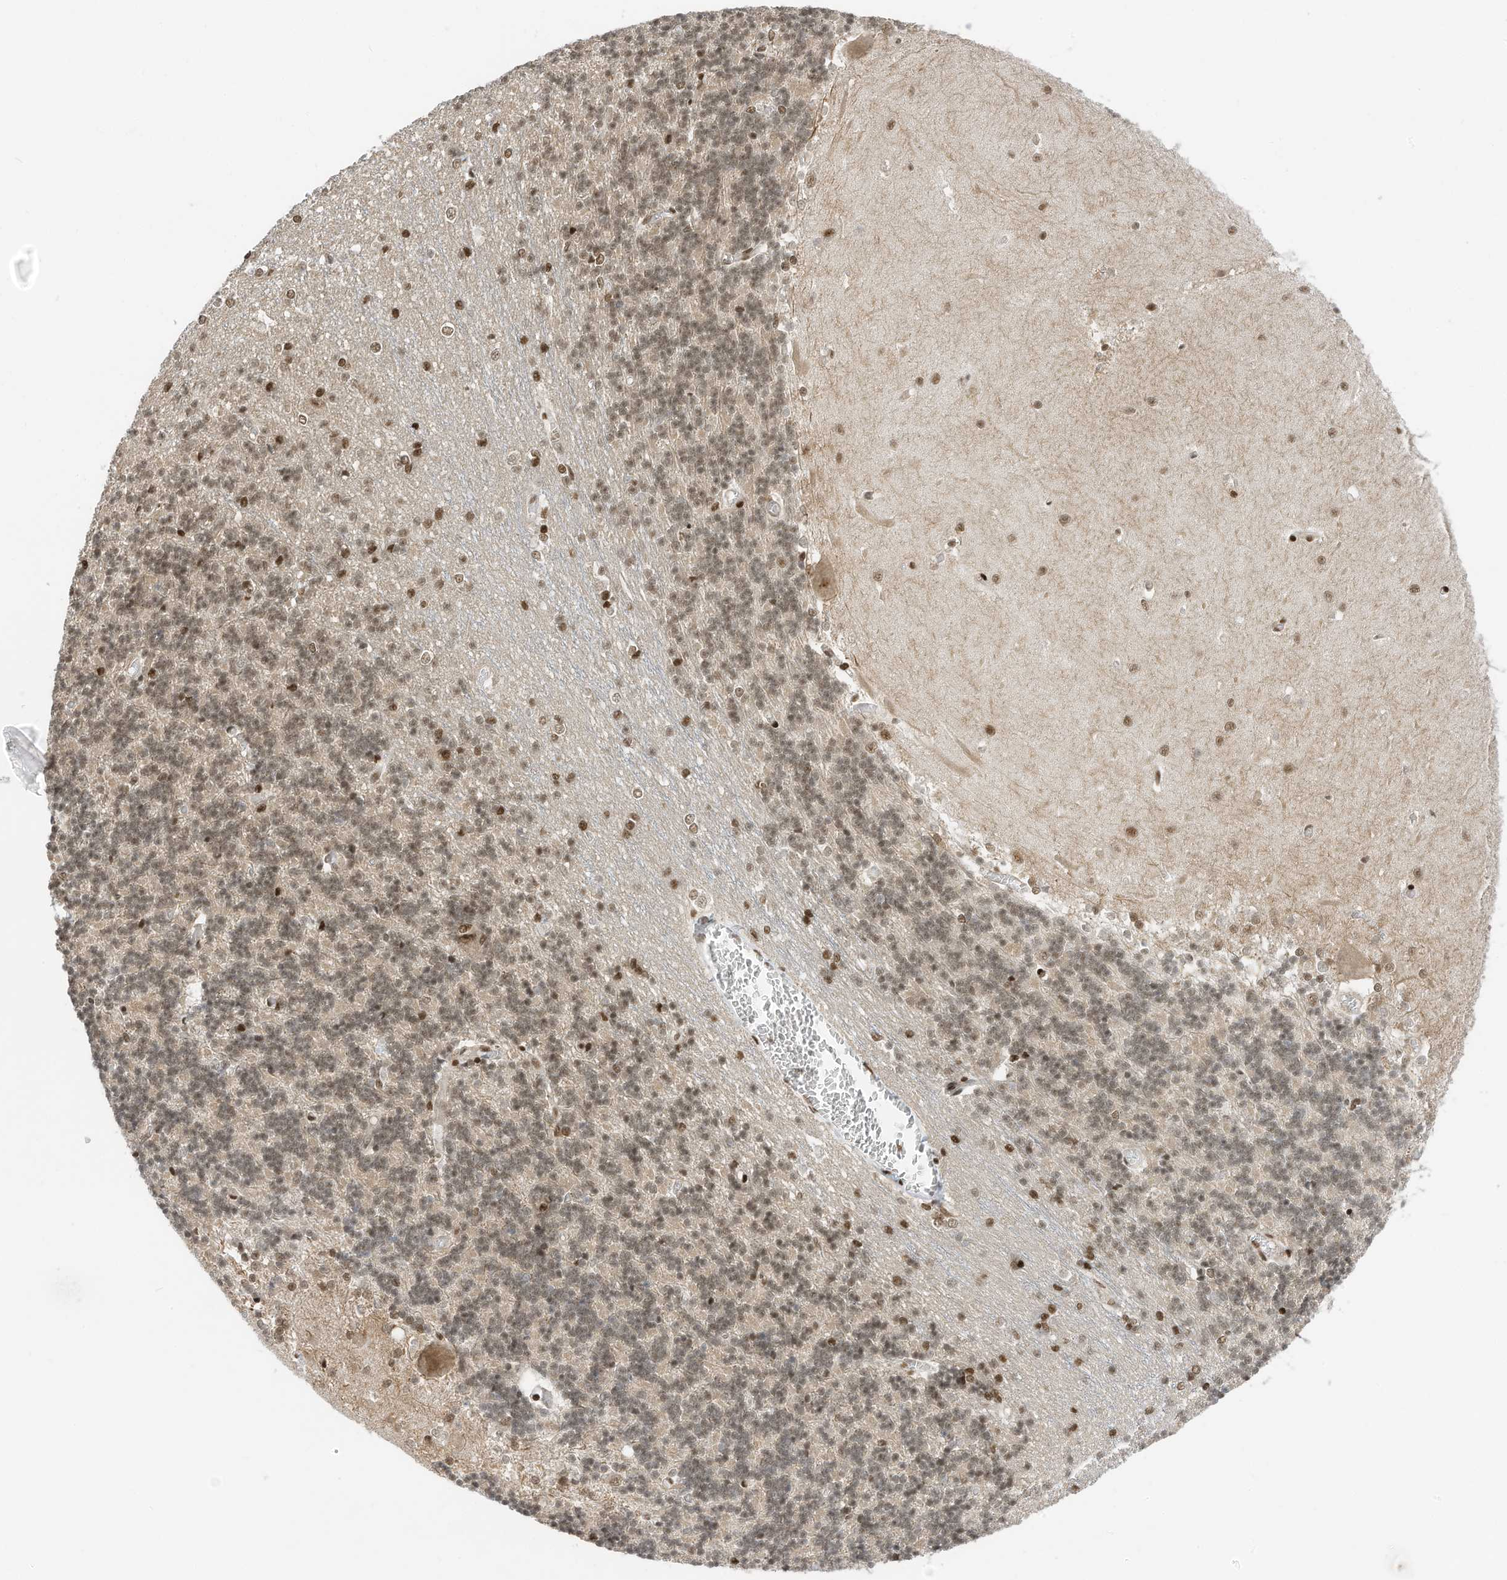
{"staining": {"intensity": "moderate", "quantity": "<25%", "location": "nuclear"}, "tissue": "cerebellum", "cell_type": "Cells in granular layer", "image_type": "normal", "snomed": [{"axis": "morphology", "description": "Normal tissue, NOS"}, {"axis": "topography", "description": "Cerebellum"}], "caption": "A low amount of moderate nuclear expression is seen in about <25% of cells in granular layer in benign cerebellum. Using DAB (brown) and hematoxylin (blue) stains, captured at high magnification using brightfield microscopy.", "gene": "AURKAIP1", "patient": {"sex": "male", "age": 37}}